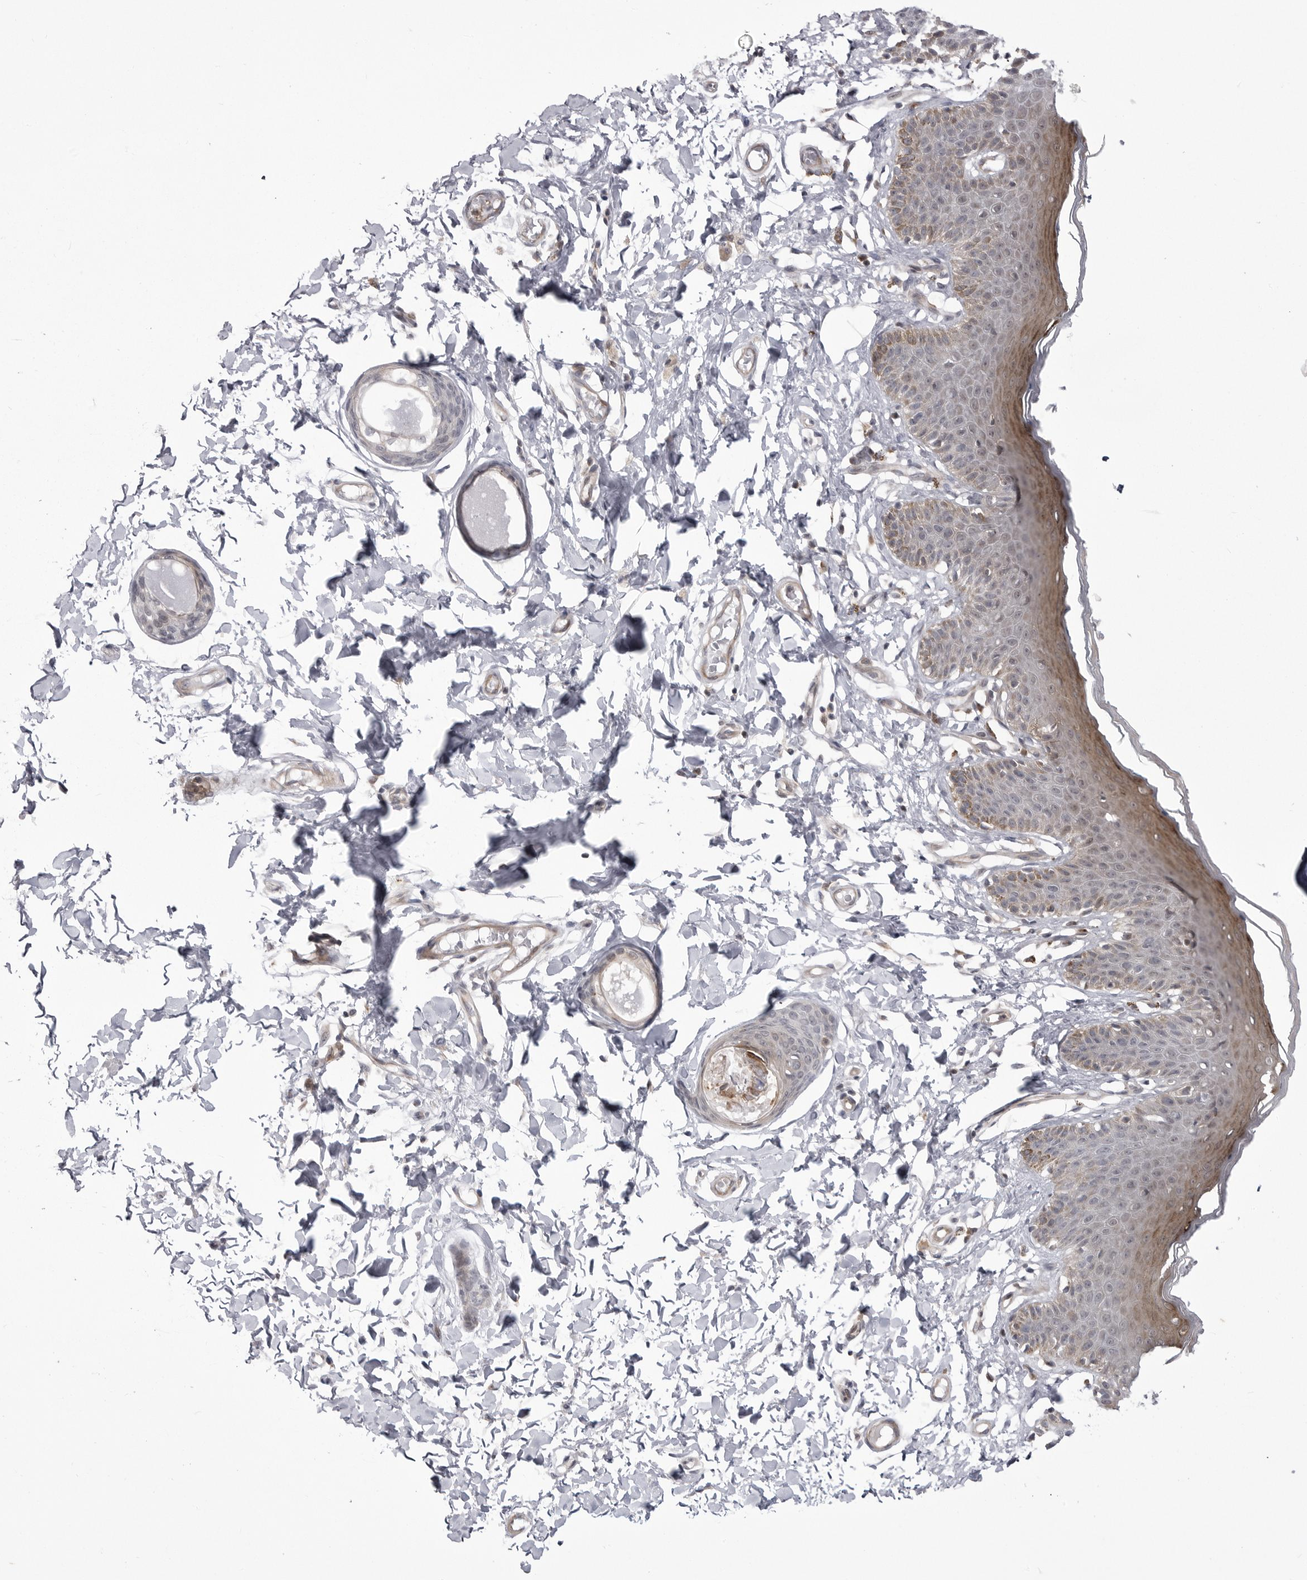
{"staining": {"intensity": "weak", "quantity": "25%-75%", "location": "cytoplasmic/membranous"}, "tissue": "skin", "cell_type": "Epidermal cells", "image_type": "normal", "snomed": [{"axis": "morphology", "description": "Normal tissue, NOS"}, {"axis": "topography", "description": "Vulva"}], "caption": "This micrograph reveals unremarkable skin stained with immunohistochemistry (IHC) to label a protein in brown. The cytoplasmic/membranous of epidermal cells show weak positivity for the protein. Nuclei are counter-stained blue.", "gene": "CCDC18", "patient": {"sex": "female", "age": 66}}